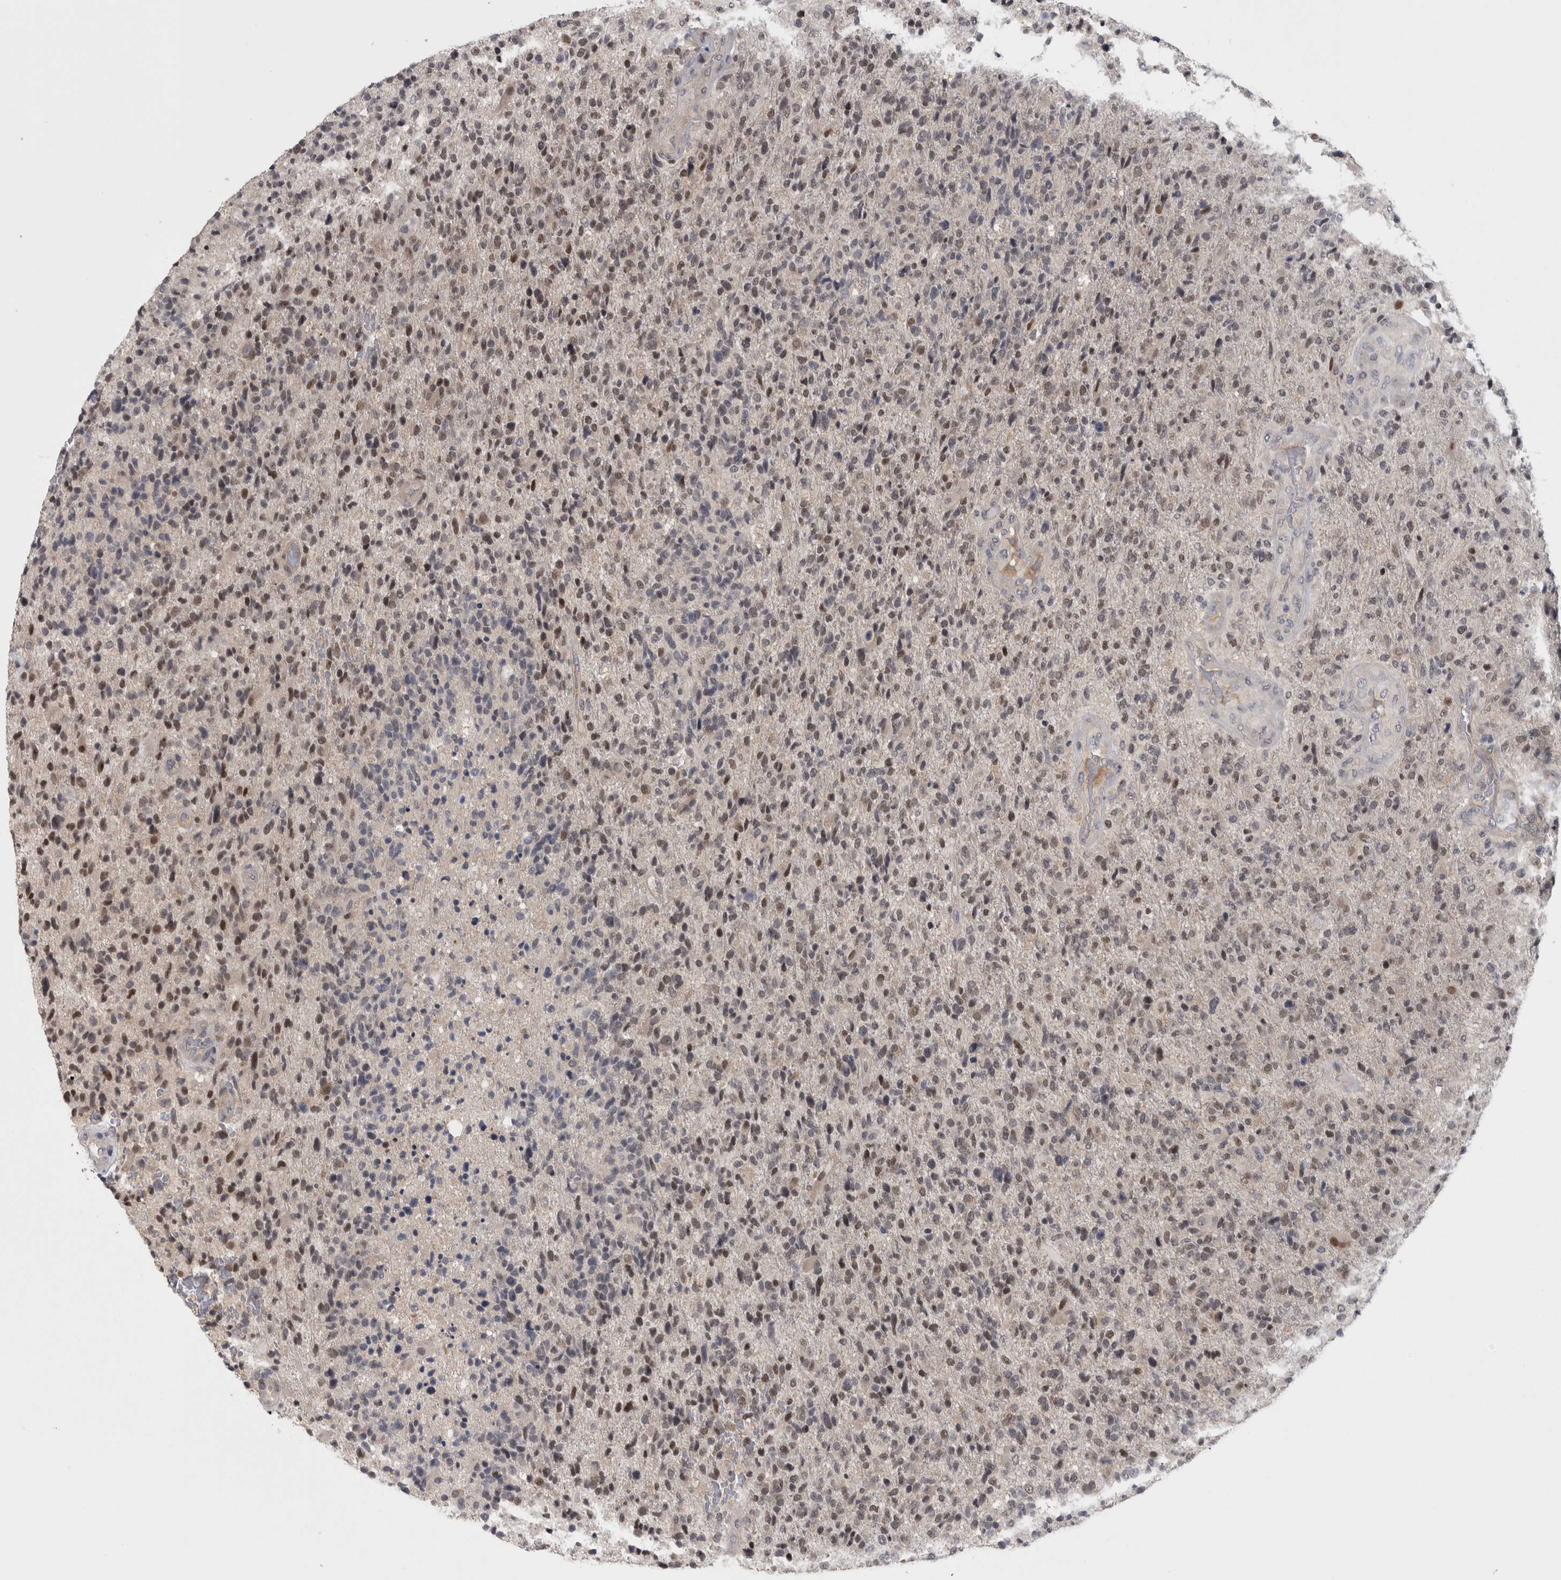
{"staining": {"intensity": "moderate", "quantity": "25%-75%", "location": "nuclear"}, "tissue": "glioma", "cell_type": "Tumor cells", "image_type": "cancer", "snomed": [{"axis": "morphology", "description": "Glioma, malignant, High grade"}, {"axis": "topography", "description": "Brain"}], "caption": "Glioma tissue exhibits moderate nuclear positivity in about 25%-75% of tumor cells, visualized by immunohistochemistry.", "gene": "ZNF114", "patient": {"sex": "male", "age": 72}}